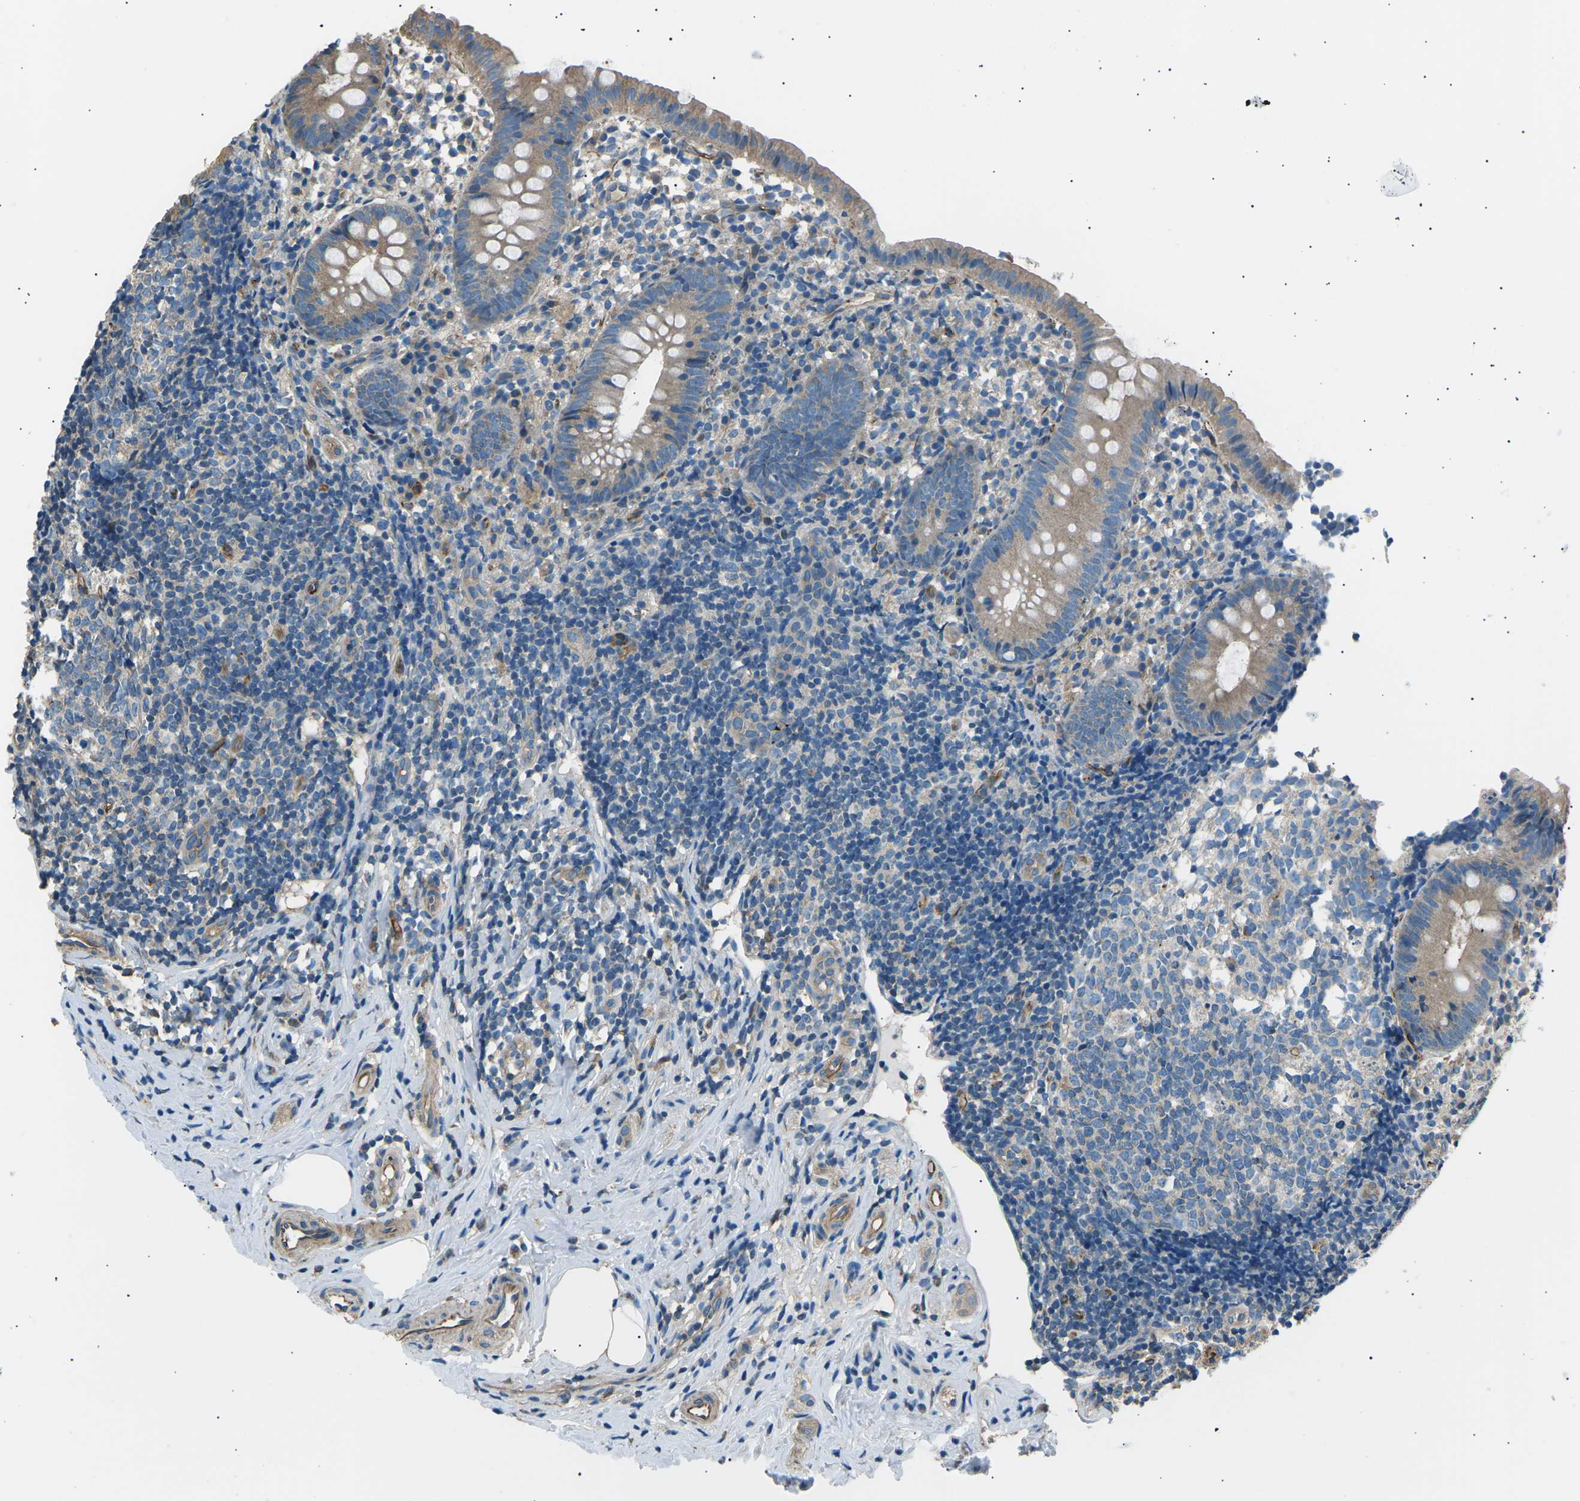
{"staining": {"intensity": "weak", "quantity": ">75%", "location": "cytoplasmic/membranous"}, "tissue": "appendix", "cell_type": "Glandular cells", "image_type": "normal", "snomed": [{"axis": "morphology", "description": "Normal tissue, NOS"}, {"axis": "topography", "description": "Appendix"}], "caption": "Immunohistochemistry micrograph of unremarkable appendix: human appendix stained using immunohistochemistry reveals low levels of weak protein expression localized specifically in the cytoplasmic/membranous of glandular cells, appearing as a cytoplasmic/membranous brown color.", "gene": "SLK", "patient": {"sex": "female", "age": 20}}